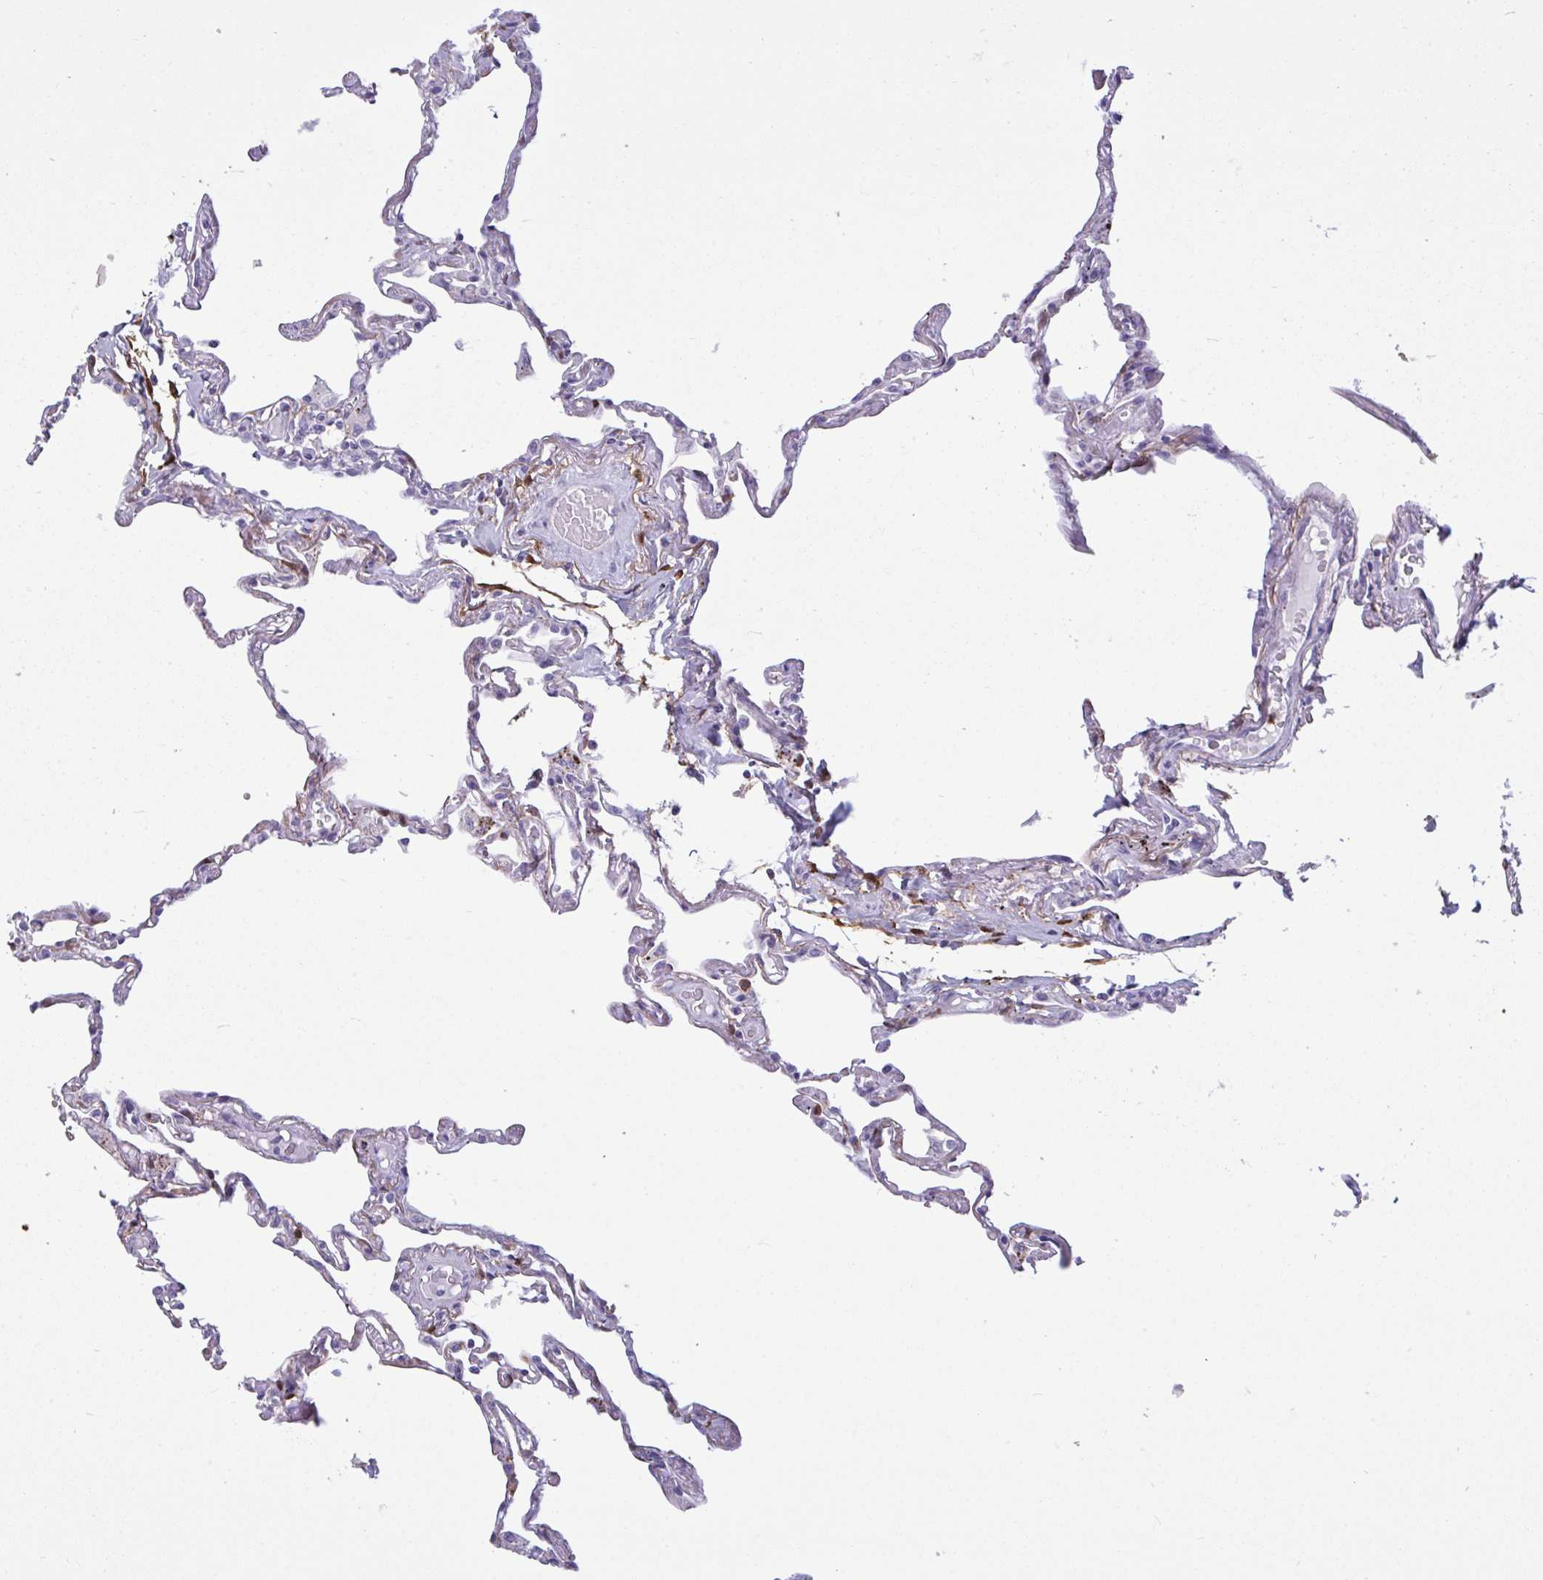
{"staining": {"intensity": "negative", "quantity": "none", "location": "none"}, "tissue": "lung", "cell_type": "Alveolar cells", "image_type": "normal", "snomed": [{"axis": "morphology", "description": "Normal tissue, NOS"}, {"axis": "topography", "description": "Lung"}], "caption": "This is a histopathology image of immunohistochemistry staining of unremarkable lung, which shows no expression in alveolar cells.", "gene": "ARHGAP42", "patient": {"sex": "female", "age": 67}}